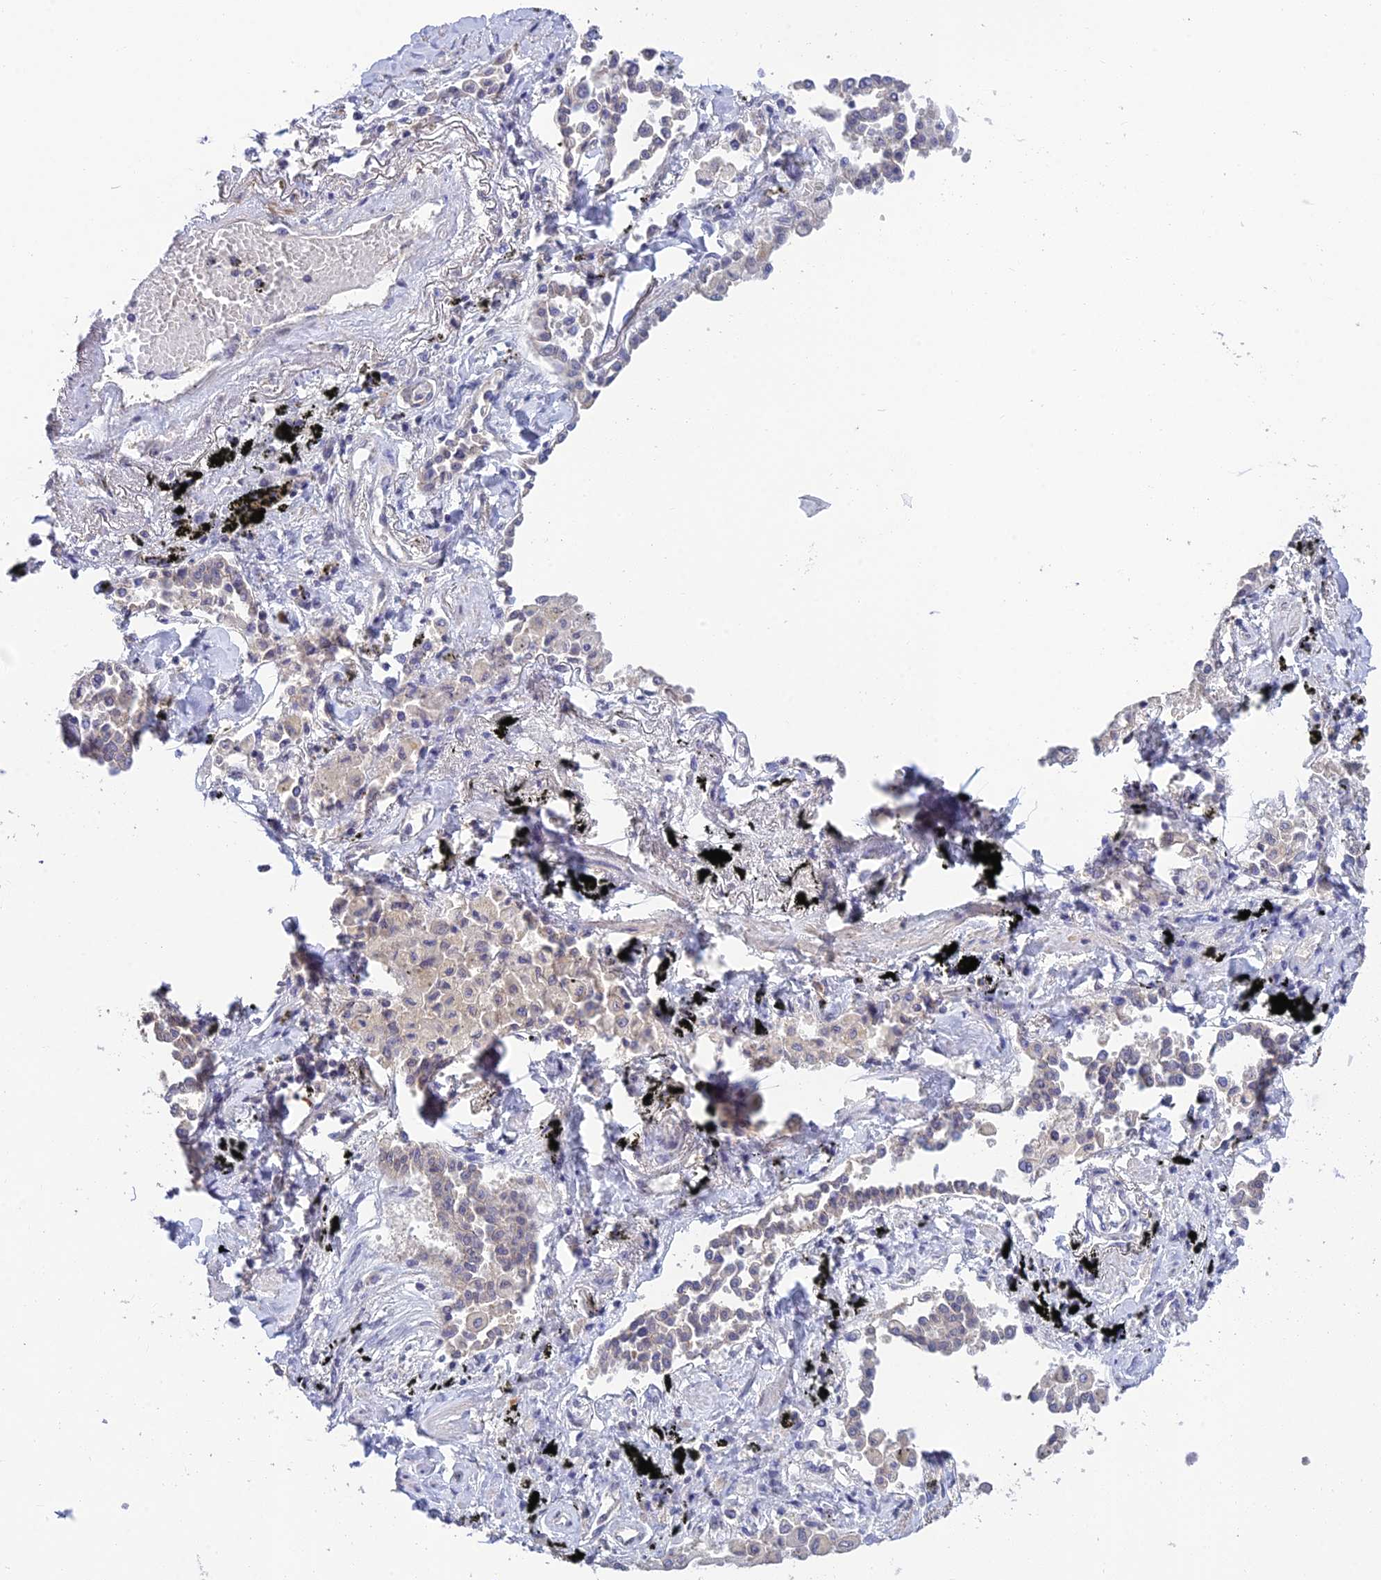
{"staining": {"intensity": "negative", "quantity": "none", "location": "none"}, "tissue": "lung cancer", "cell_type": "Tumor cells", "image_type": "cancer", "snomed": [{"axis": "morphology", "description": "Adenocarcinoma, NOS"}, {"axis": "topography", "description": "Lung"}], "caption": "Tumor cells are negative for protein expression in human lung cancer.", "gene": "HOXB1", "patient": {"sex": "male", "age": 67}}